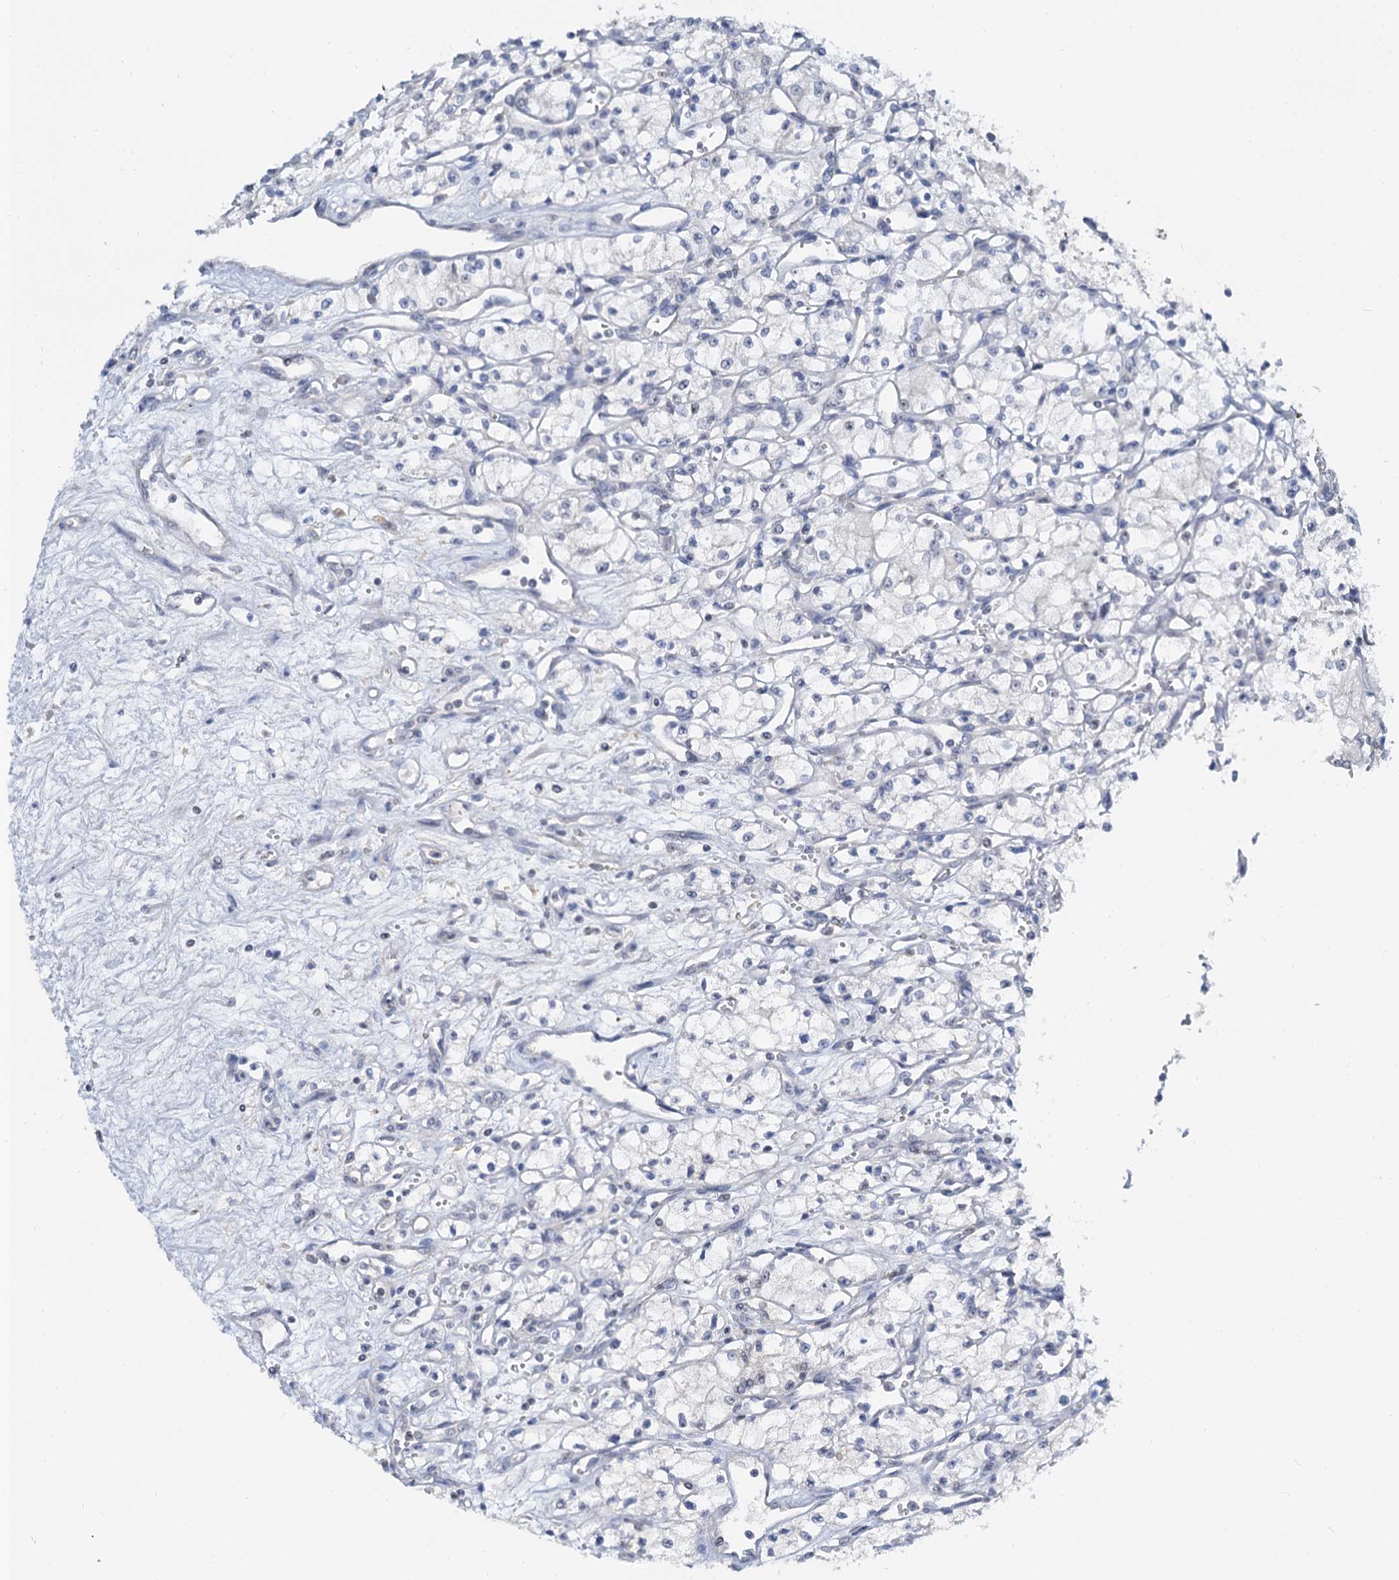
{"staining": {"intensity": "negative", "quantity": "none", "location": "none"}, "tissue": "renal cancer", "cell_type": "Tumor cells", "image_type": "cancer", "snomed": [{"axis": "morphology", "description": "Adenocarcinoma, NOS"}, {"axis": "topography", "description": "Kidney"}], "caption": "Tumor cells are negative for protein expression in human adenocarcinoma (renal).", "gene": "NOP2", "patient": {"sex": "male", "age": 59}}